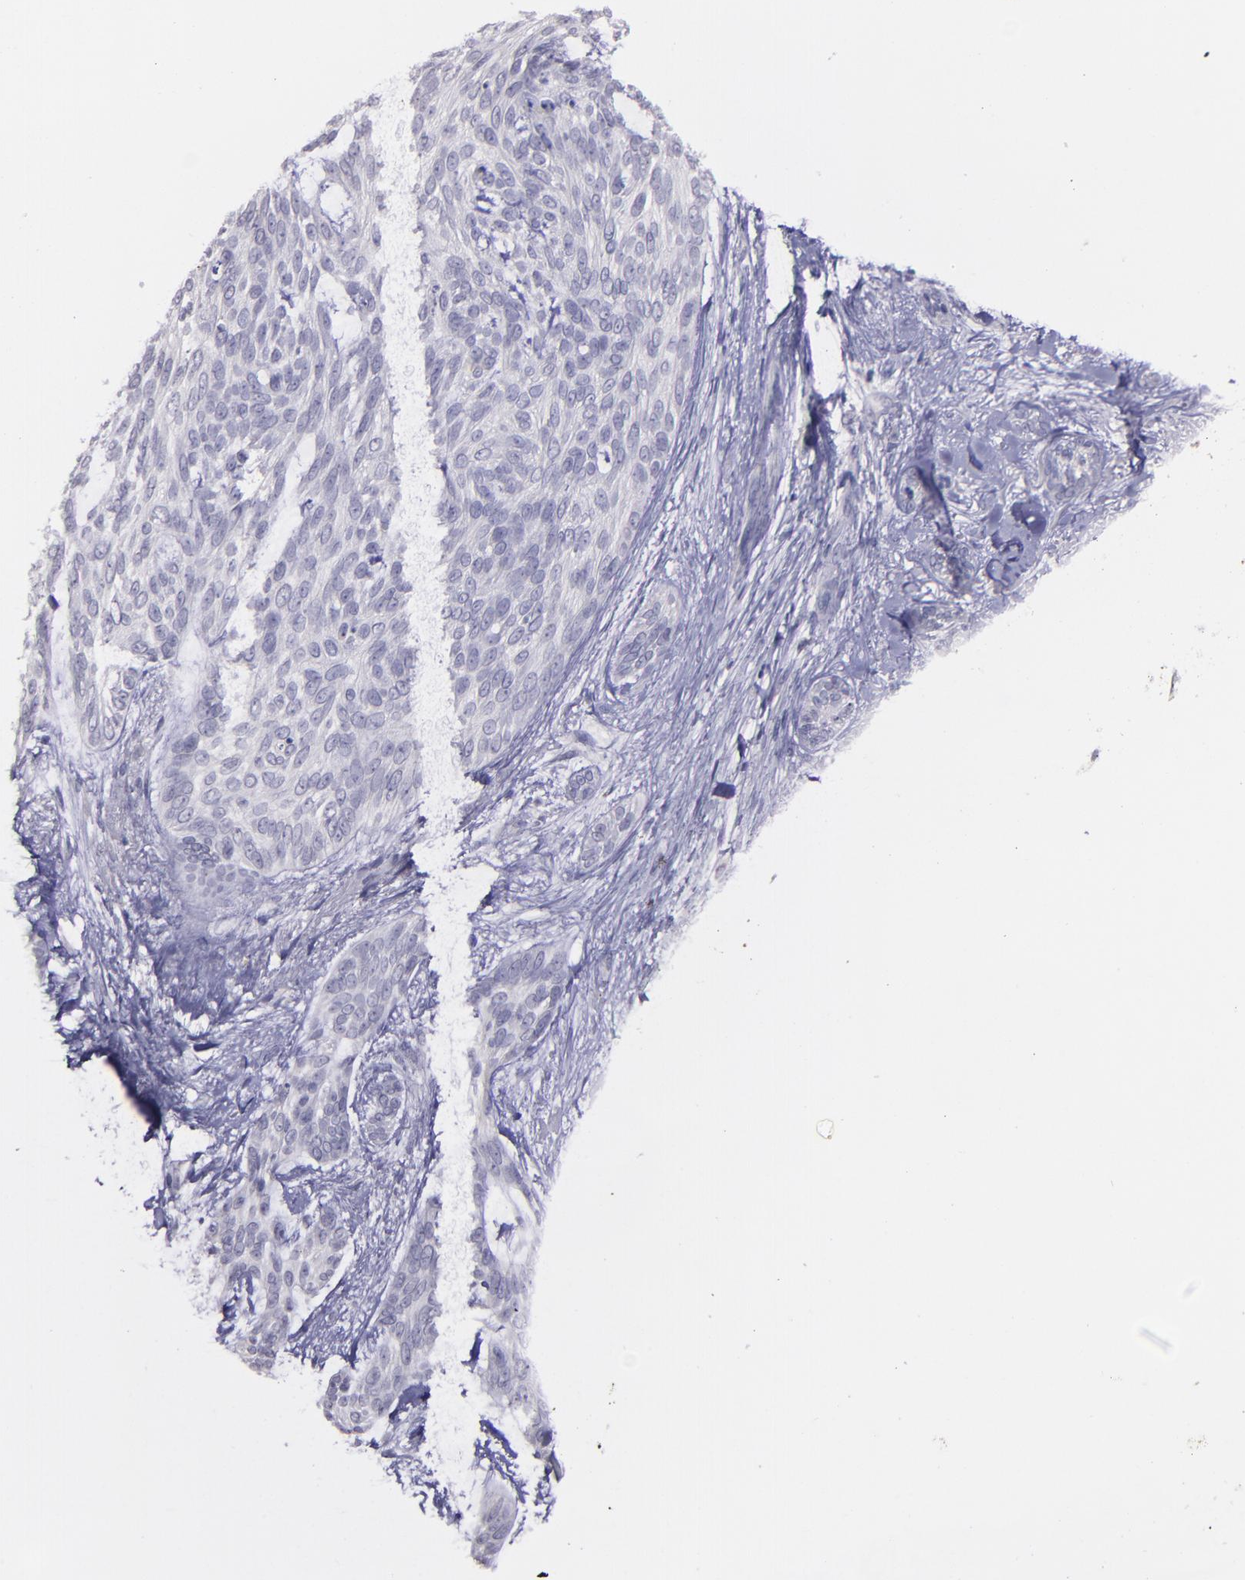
{"staining": {"intensity": "negative", "quantity": "none", "location": "none"}, "tissue": "skin cancer", "cell_type": "Tumor cells", "image_type": "cancer", "snomed": [{"axis": "morphology", "description": "Normal tissue, NOS"}, {"axis": "morphology", "description": "Basal cell carcinoma"}, {"axis": "topography", "description": "Skin"}], "caption": "Tumor cells show no significant expression in skin cancer (basal cell carcinoma).", "gene": "MASP1", "patient": {"sex": "female", "age": 71}}